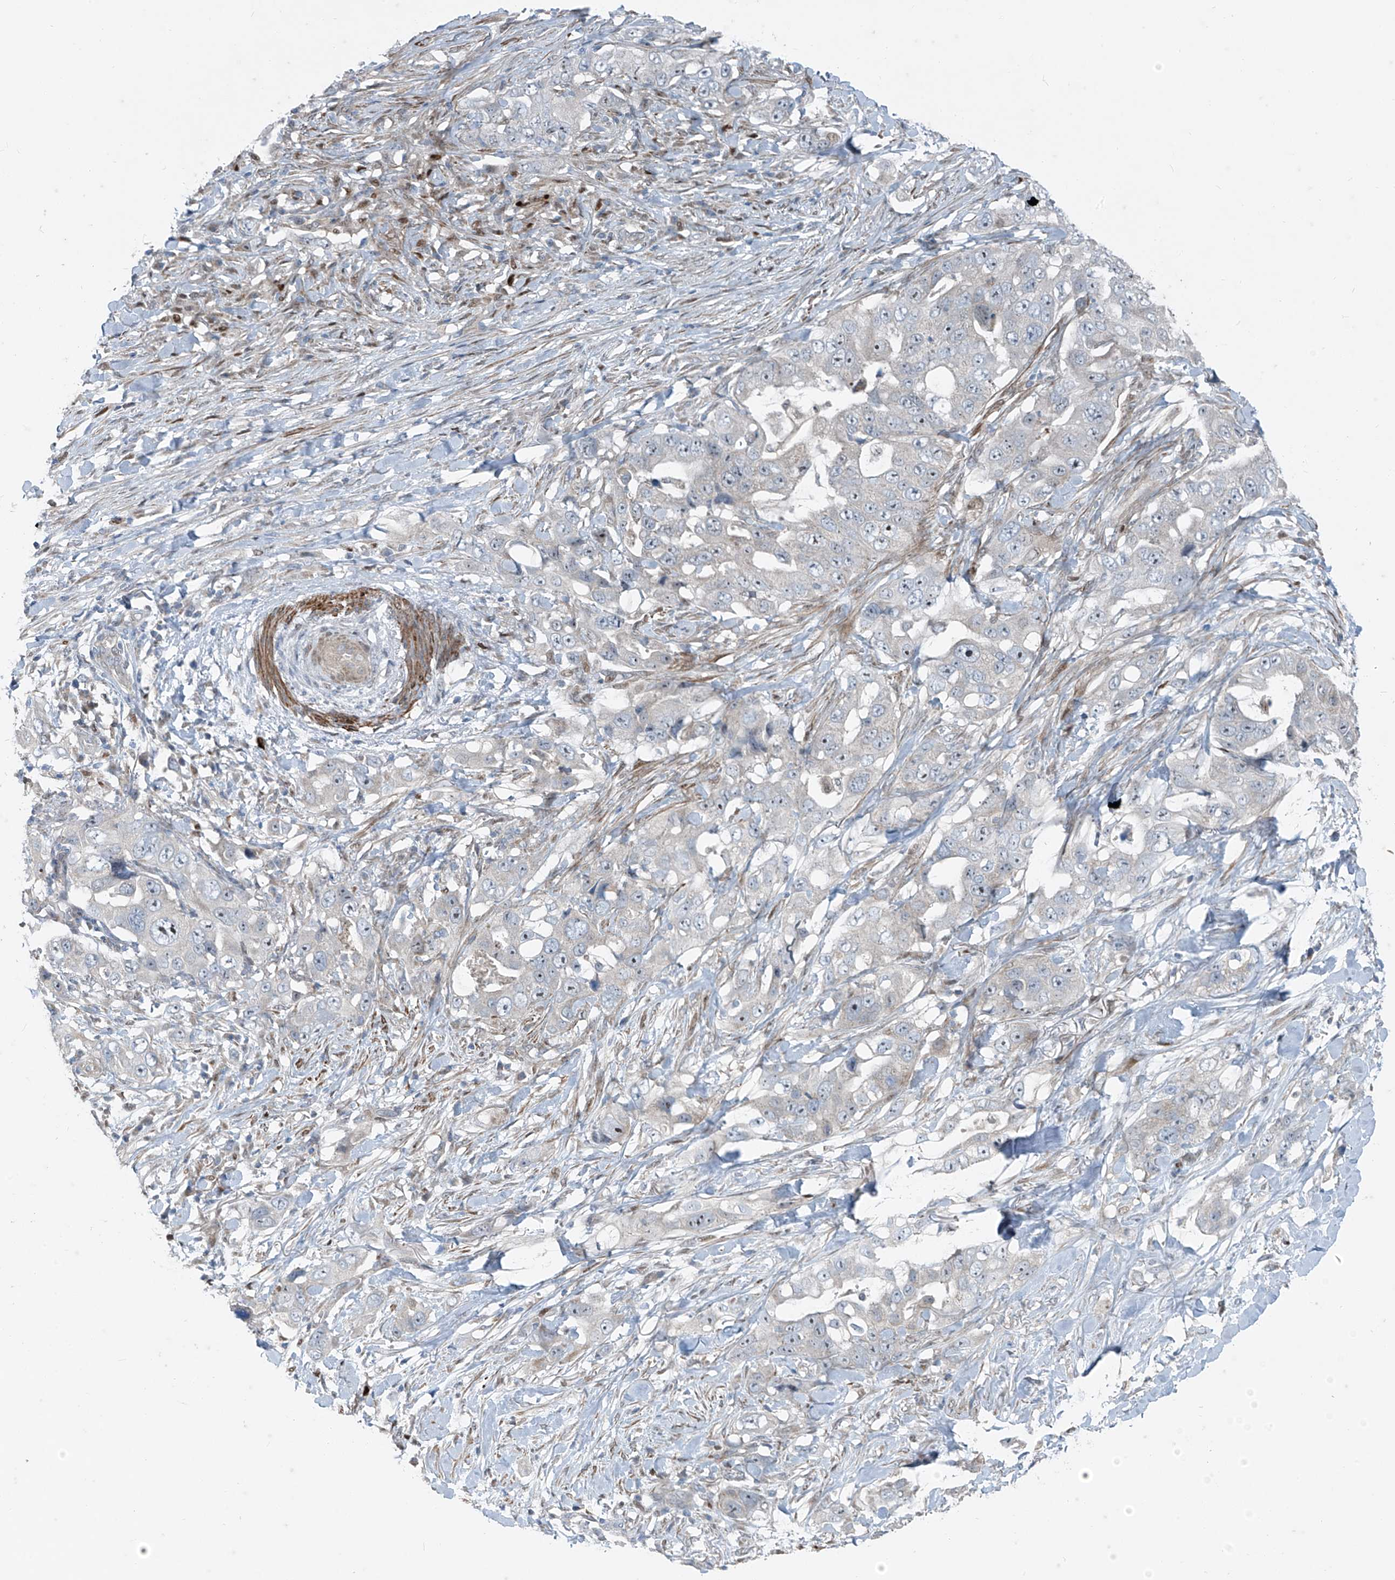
{"staining": {"intensity": "negative", "quantity": "none", "location": "none"}, "tissue": "lung cancer", "cell_type": "Tumor cells", "image_type": "cancer", "snomed": [{"axis": "morphology", "description": "Adenocarcinoma, NOS"}, {"axis": "topography", "description": "Lung"}], "caption": "DAB (3,3'-diaminobenzidine) immunohistochemical staining of human lung adenocarcinoma shows no significant expression in tumor cells. (DAB IHC, high magnification).", "gene": "PPCS", "patient": {"sex": "female", "age": 51}}